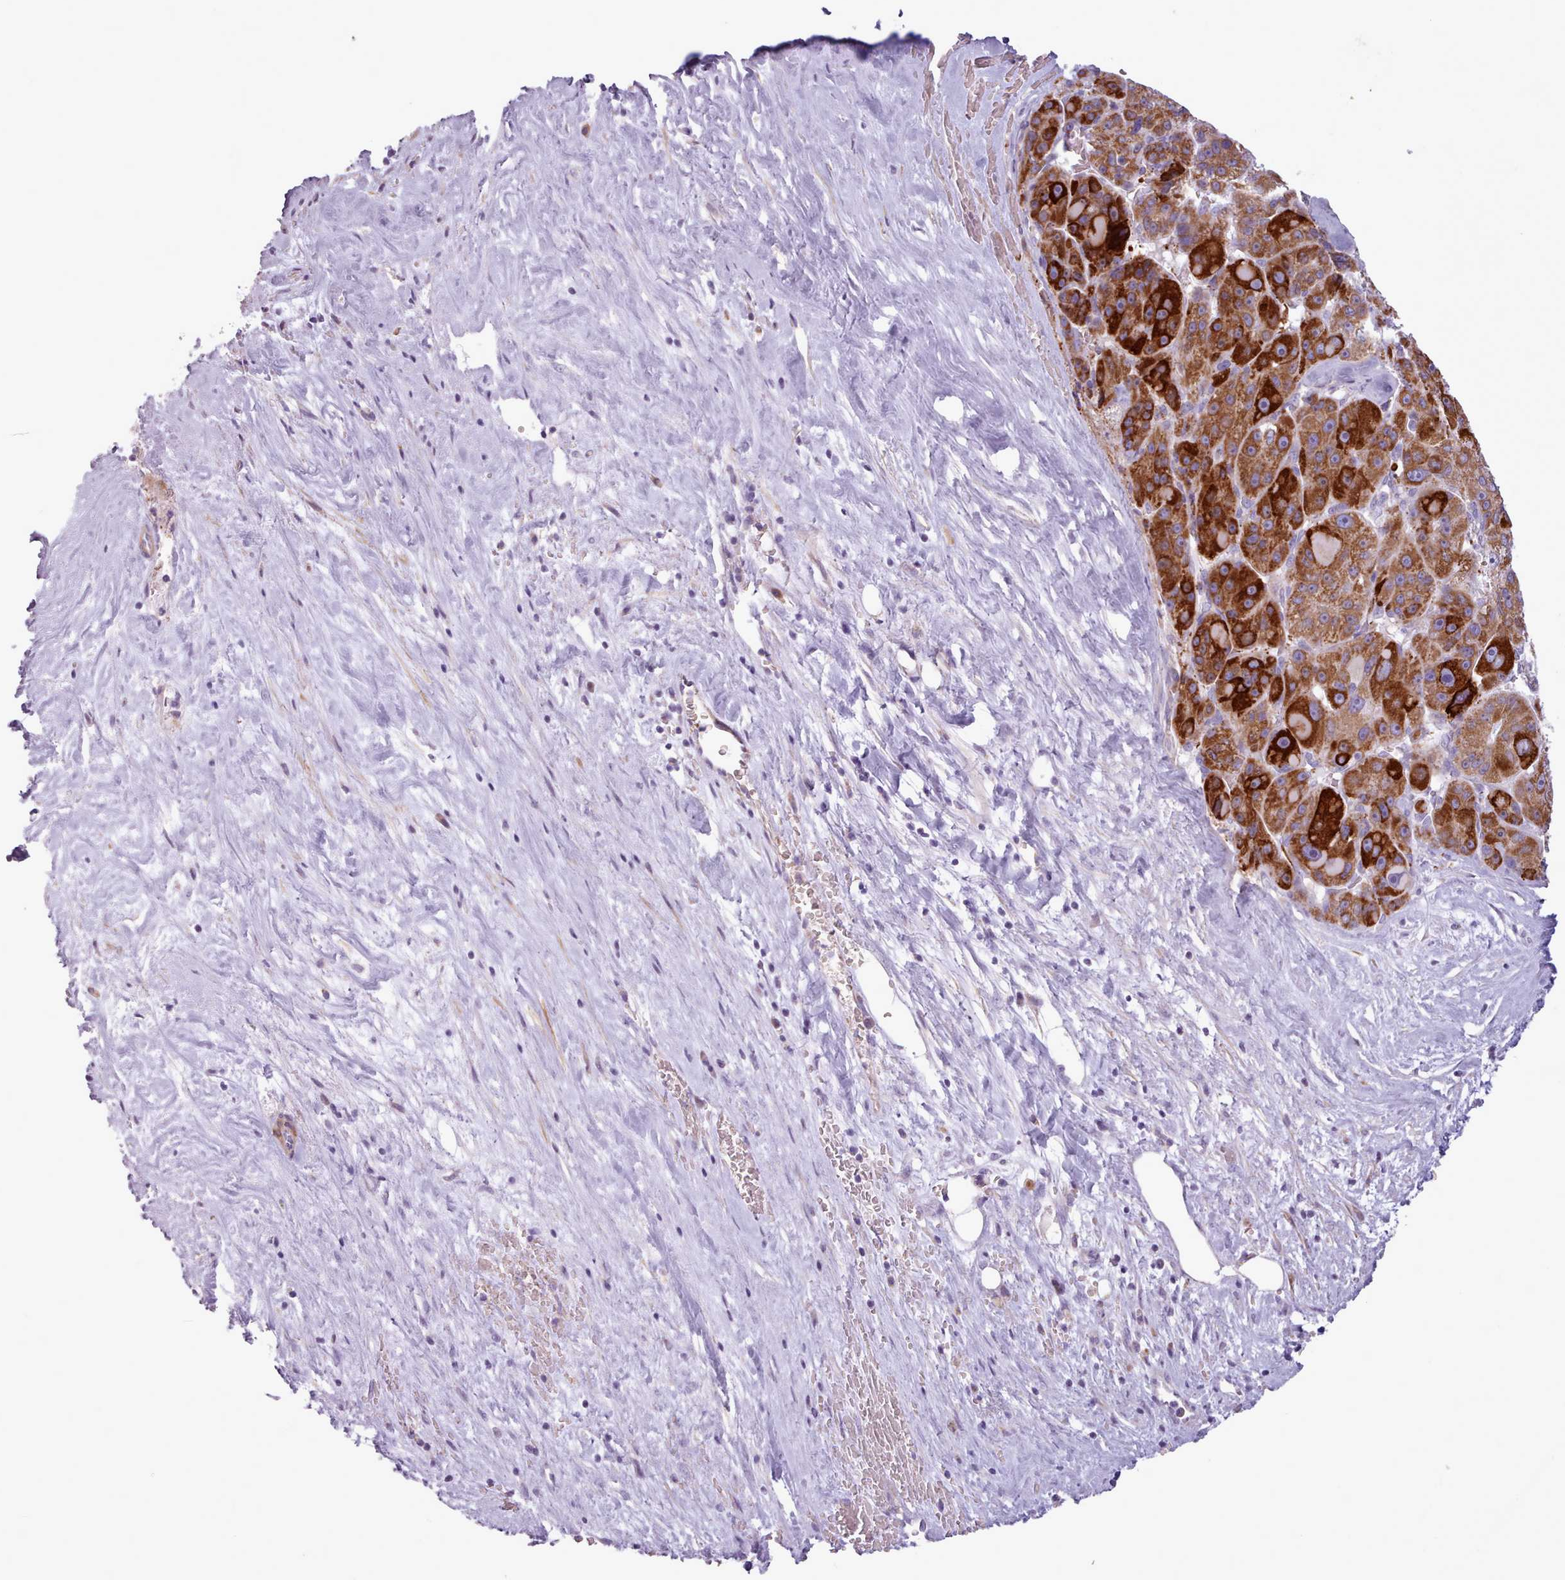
{"staining": {"intensity": "strong", "quantity": ">75%", "location": "cytoplasmic/membranous"}, "tissue": "liver cancer", "cell_type": "Tumor cells", "image_type": "cancer", "snomed": [{"axis": "morphology", "description": "Carcinoma, Hepatocellular, NOS"}, {"axis": "topography", "description": "Liver"}], "caption": "Immunohistochemistry (IHC) photomicrograph of human liver cancer (hepatocellular carcinoma) stained for a protein (brown), which reveals high levels of strong cytoplasmic/membranous staining in approximately >75% of tumor cells.", "gene": "AVL9", "patient": {"sex": "male", "age": 76}}